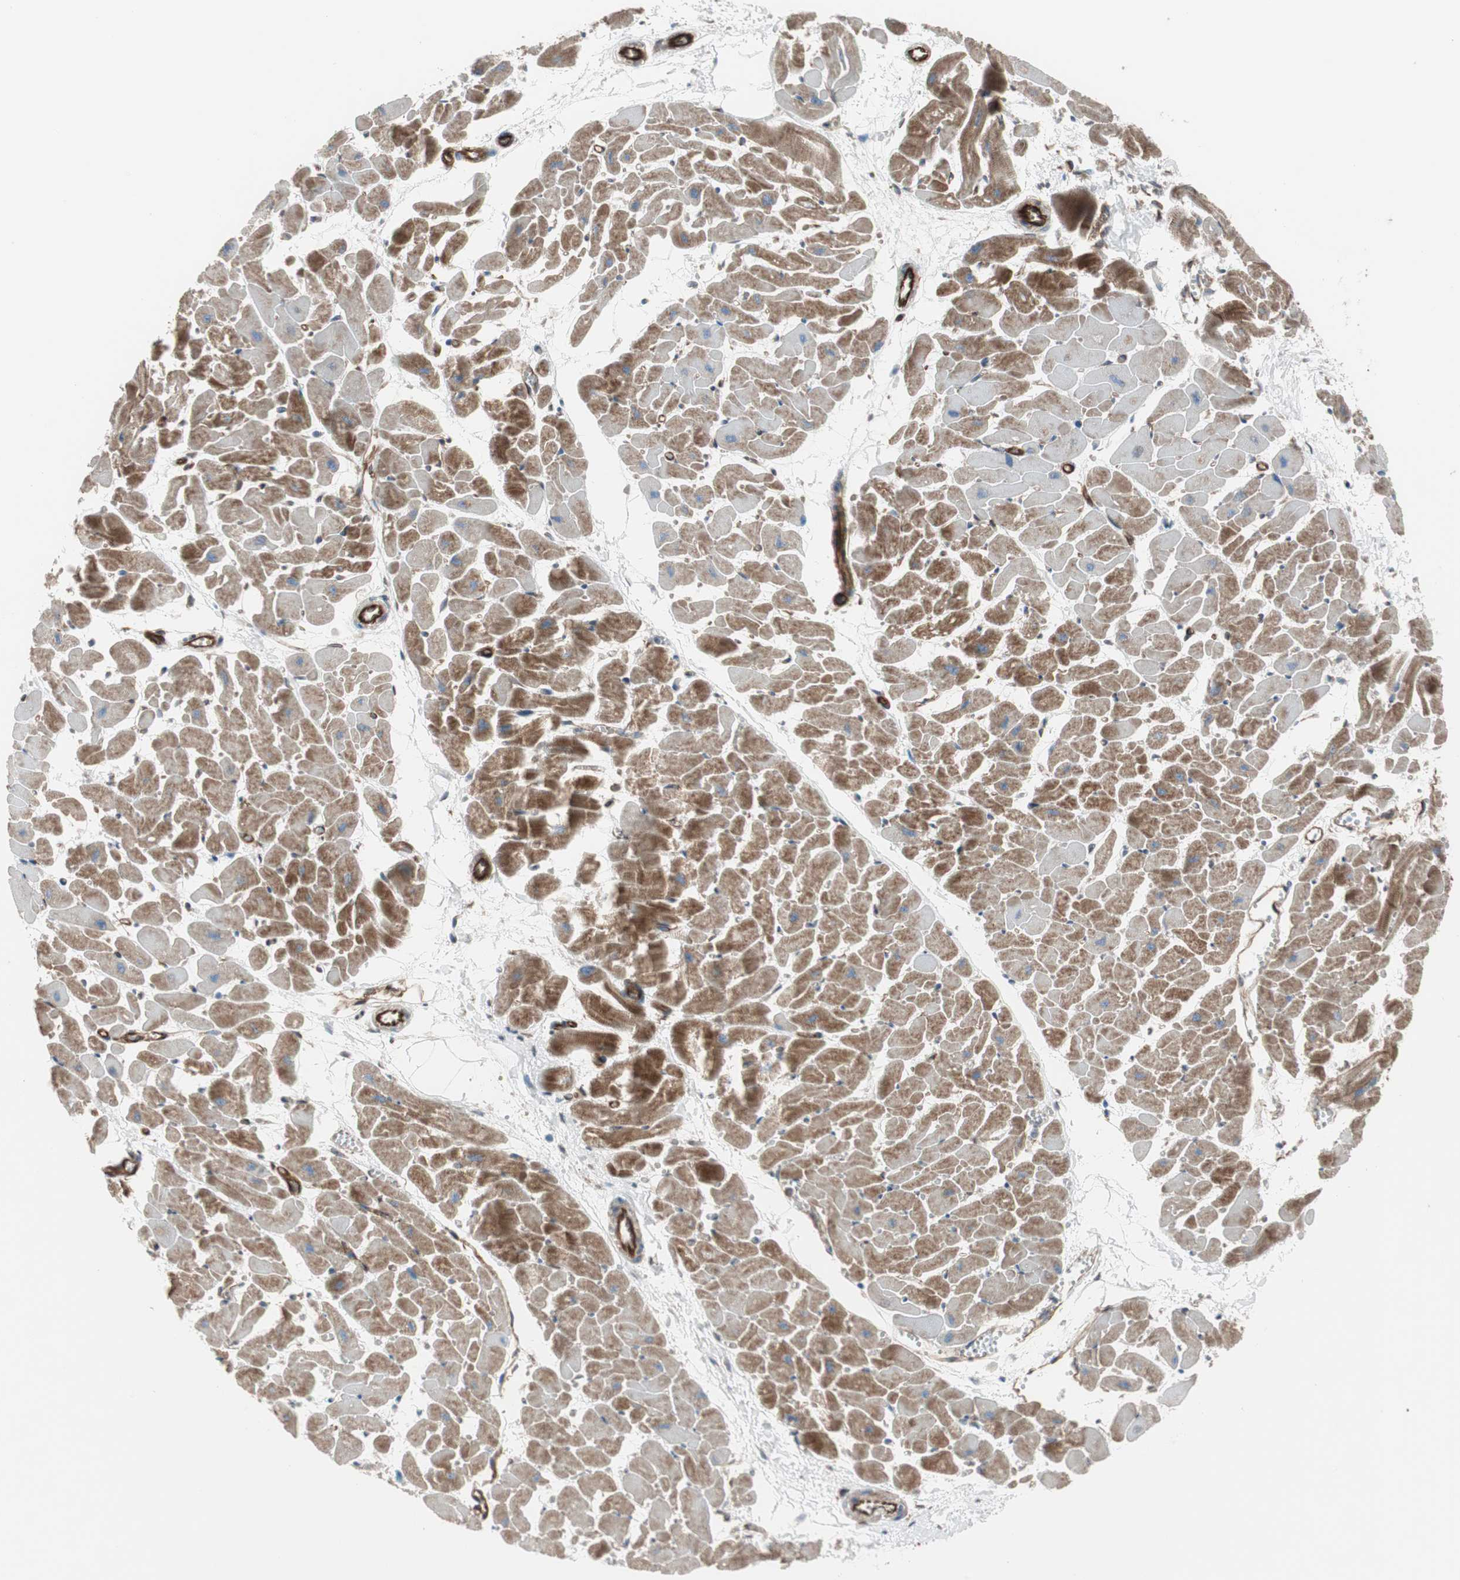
{"staining": {"intensity": "strong", "quantity": ">75%", "location": "cytoplasmic/membranous"}, "tissue": "heart muscle", "cell_type": "Cardiomyocytes", "image_type": "normal", "snomed": [{"axis": "morphology", "description": "Normal tissue, NOS"}, {"axis": "topography", "description": "Heart"}], "caption": "Immunohistochemistry staining of benign heart muscle, which exhibits high levels of strong cytoplasmic/membranous expression in approximately >75% of cardiomyocytes indicating strong cytoplasmic/membranous protein positivity. The staining was performed using DAB (brown) for protein detection and nuclei were counterstained in hematoxylin (blue).", "gene": "TCTA", "patient": {"sex": "female", "age": 19}}